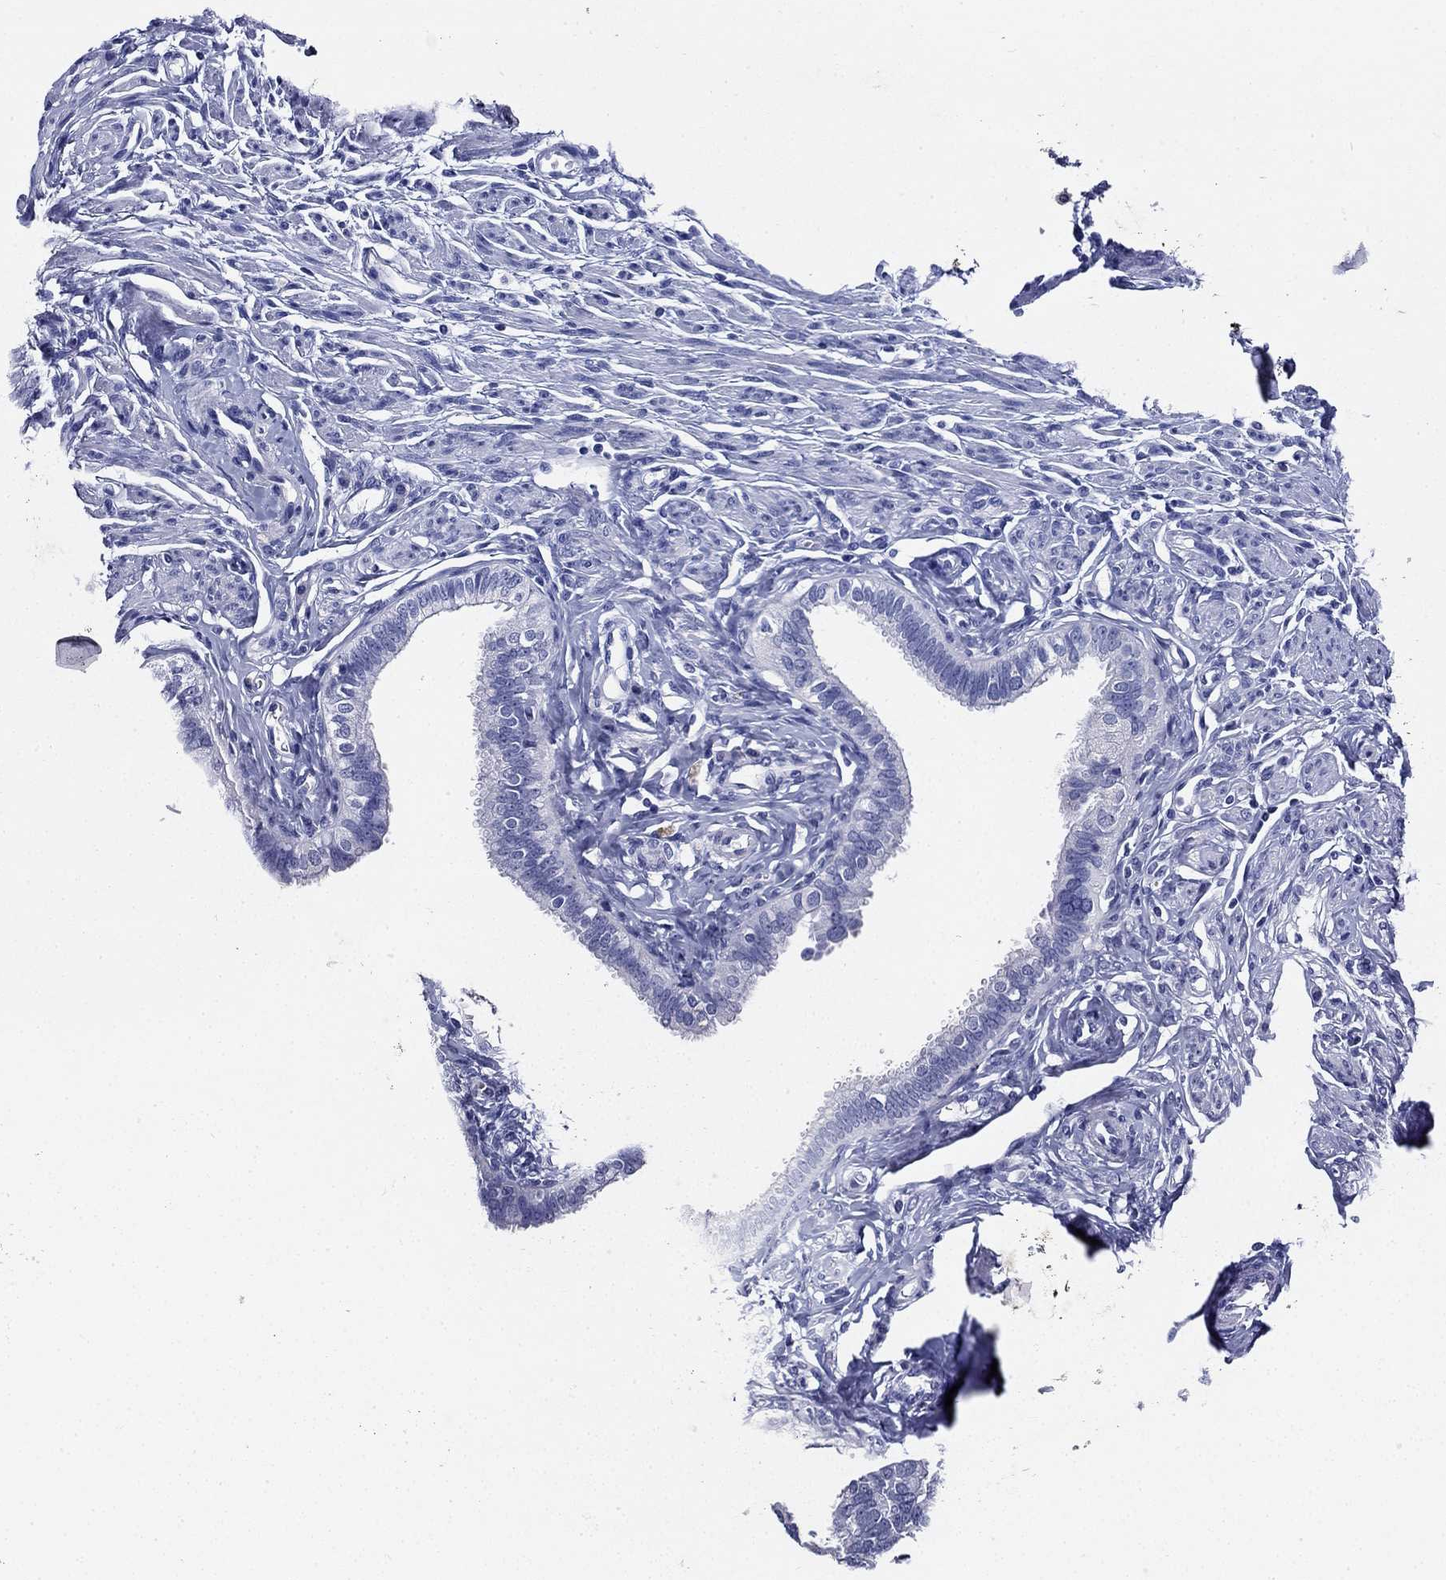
{"staining": {"intensity": "negative", "quantity": "none", "location": "none"}, "tissue": "fallopian tube", "cell_type": "Glandular cells", "image_type": "normal", "snomed": [{"axis": "morphology", "description": "Normal tissue, NOS"}, {"axis": "topography", "description": "Fallopian tube"}], "caption": "IHC image of normal fallopian tube: human fallopian tube stained with DAB (3,3'-diaminobenzidine) exhibits no significant protein expression in glandular cells. (DAB (3,3'-diaminobenzidine) IHC, high magnification).", "gene": "NPTX1", "patient": {"sex": "female", "age": 54}}